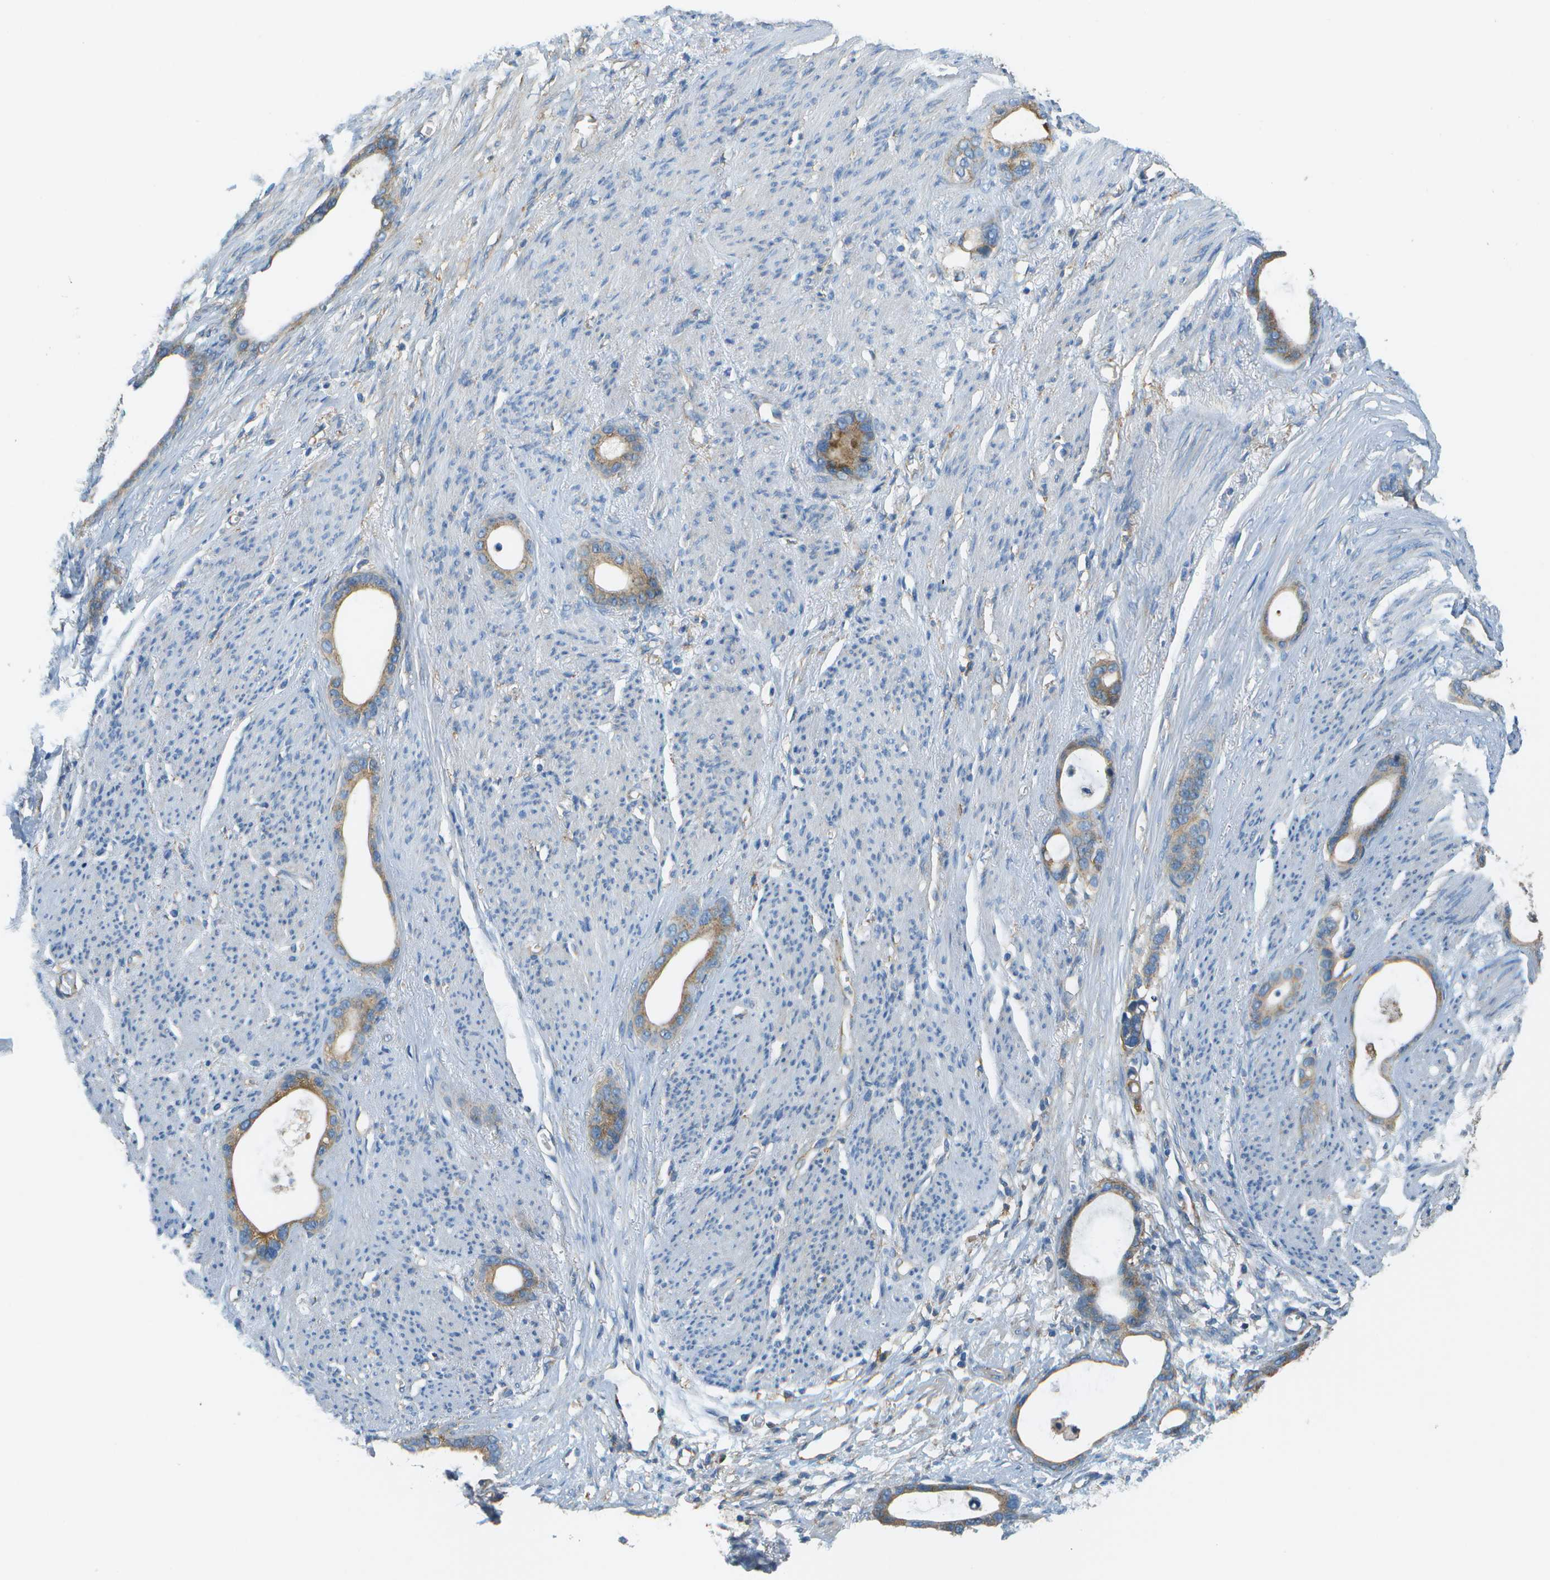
{"staining": {"intensity": "moderate", "quantity": ">75%", "location": "cytoplasmic/membranous"}, "tissue": "stomach cancer", "cell_type": "Tumor cells", "image_type": "cancer", "snomed": [{"axis": "morphology", "description": "Adenocarcinoma, NOS"}, {"axis": "topography", "description": "Stomach"}], "caption": "Moderate cytoplasmic/membranous protein staining is present in approximately >75% of tumor cells in adenocarcinoma (stomach). (DAB (3,3'-diaminobenzidine) IHC with brightfield microscopy, high magnification).", "gene": "CLTC", "patient": {"sex": "female", "age": 75}}